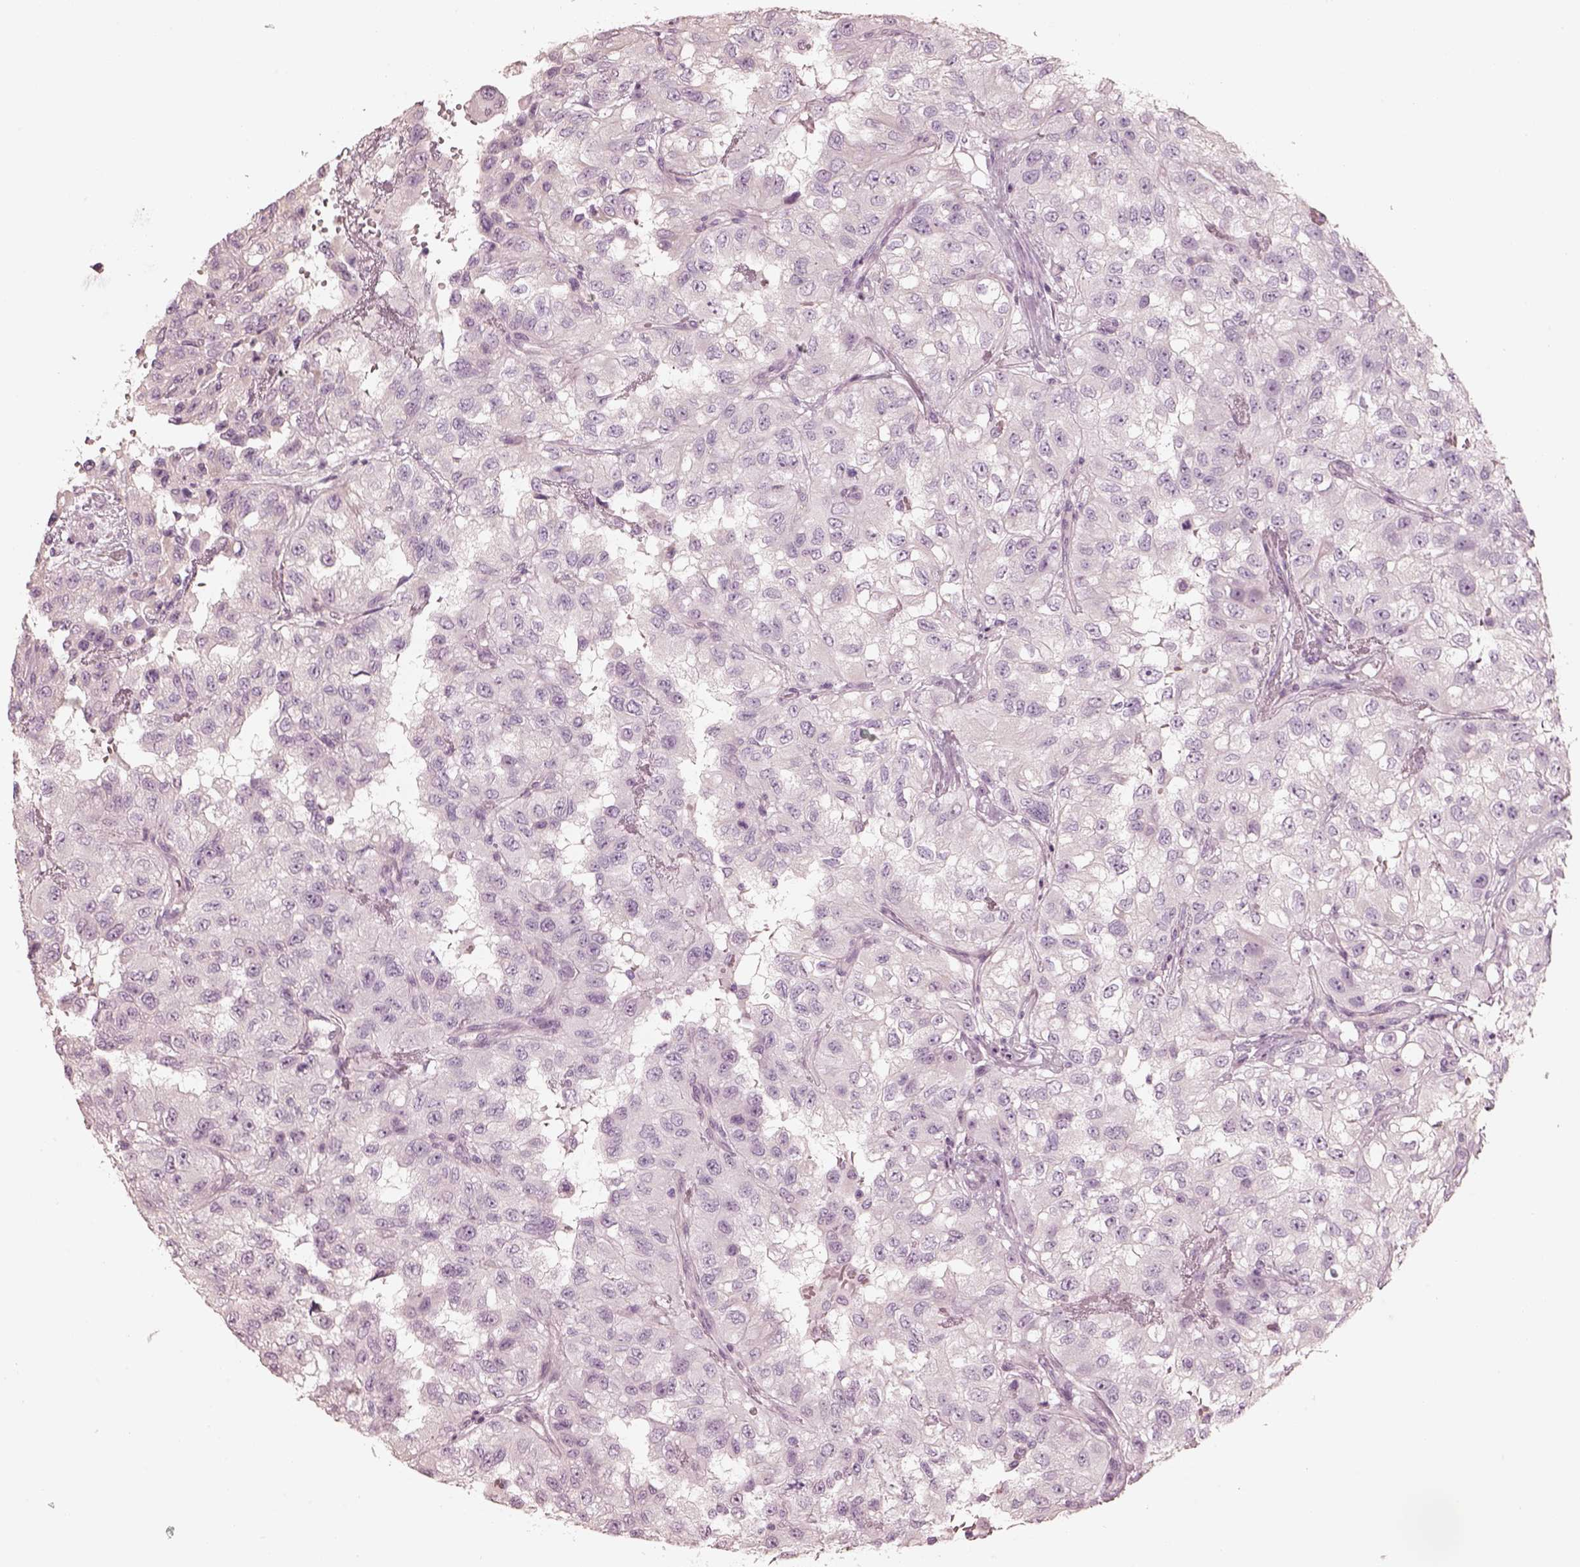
{"staining": {"intensity": "negative", "quantity": "none", "location": "none"}, "tissue": "renal cancer", "cell_type": "Tumor cells", "image_type": "cancer", "snomed": [{"axis": "morphology", "description": "Adenocarcinoma, NOS"}, {"axis": "topography", "description": "Kidney"}], "caption": "Renal cancer was stained to show a protein in brown. There is no significant expression in tumor cells.", "gene": "ZP4", "patient": {"sex": "male", "age": 64}}